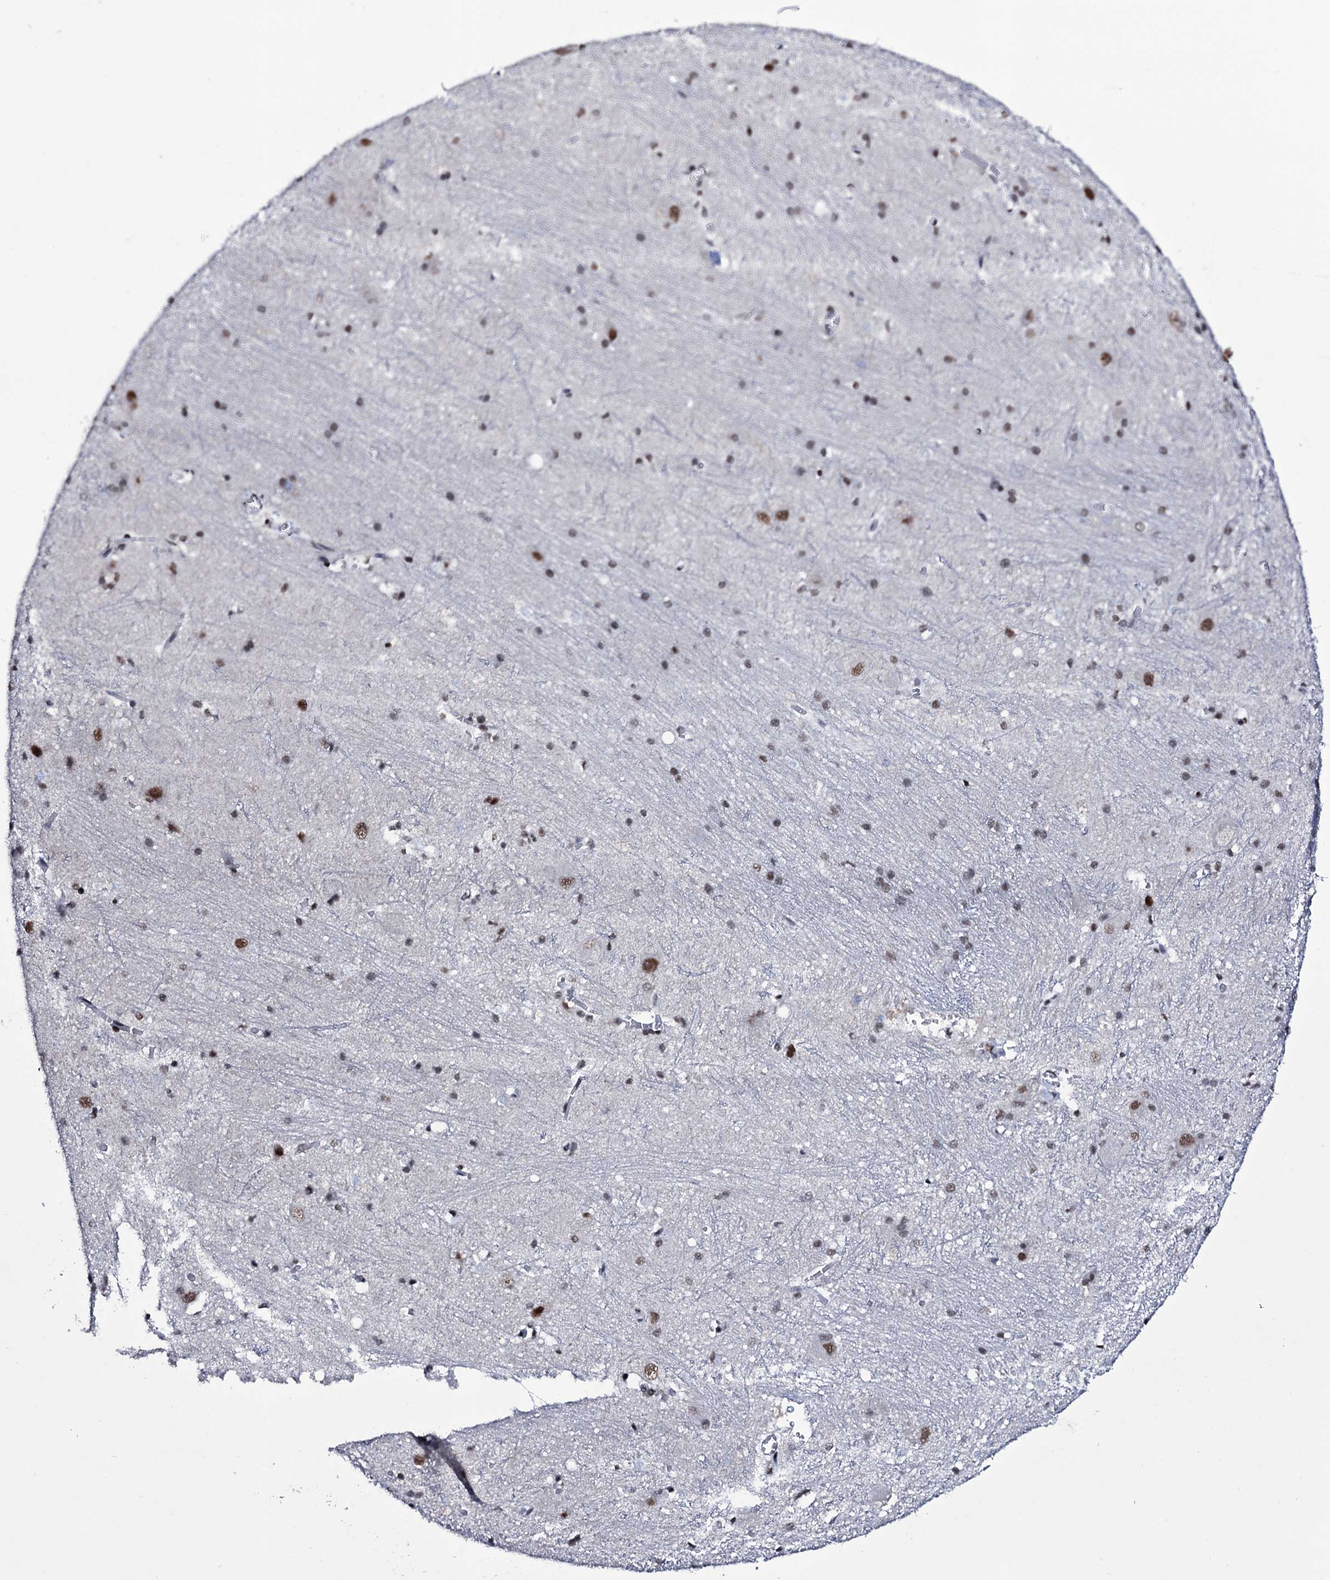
{"staining": {"intensity": "moderate", "quantity": "25%-75%", "location": "nuclear"}, "tissue": "caudate", "cell_type": "Glial cells", "image_type": "normal", "snomed": [{"axis": "morphology", "description": "Normal tissue, NOS"}, {"axis": "topography", "description": "Lateral ventricle wall"}], "caption": "Unremarkable caudate reveals moderate nuclear staining in approximately 25%-75% of glial cells, visualized by immunohistochemistry. (DAB = brown stain, brightfield microscopy at high magnification).", "gene": "ZMIZ2", "patient": {"sex": "male", "age": 37}}